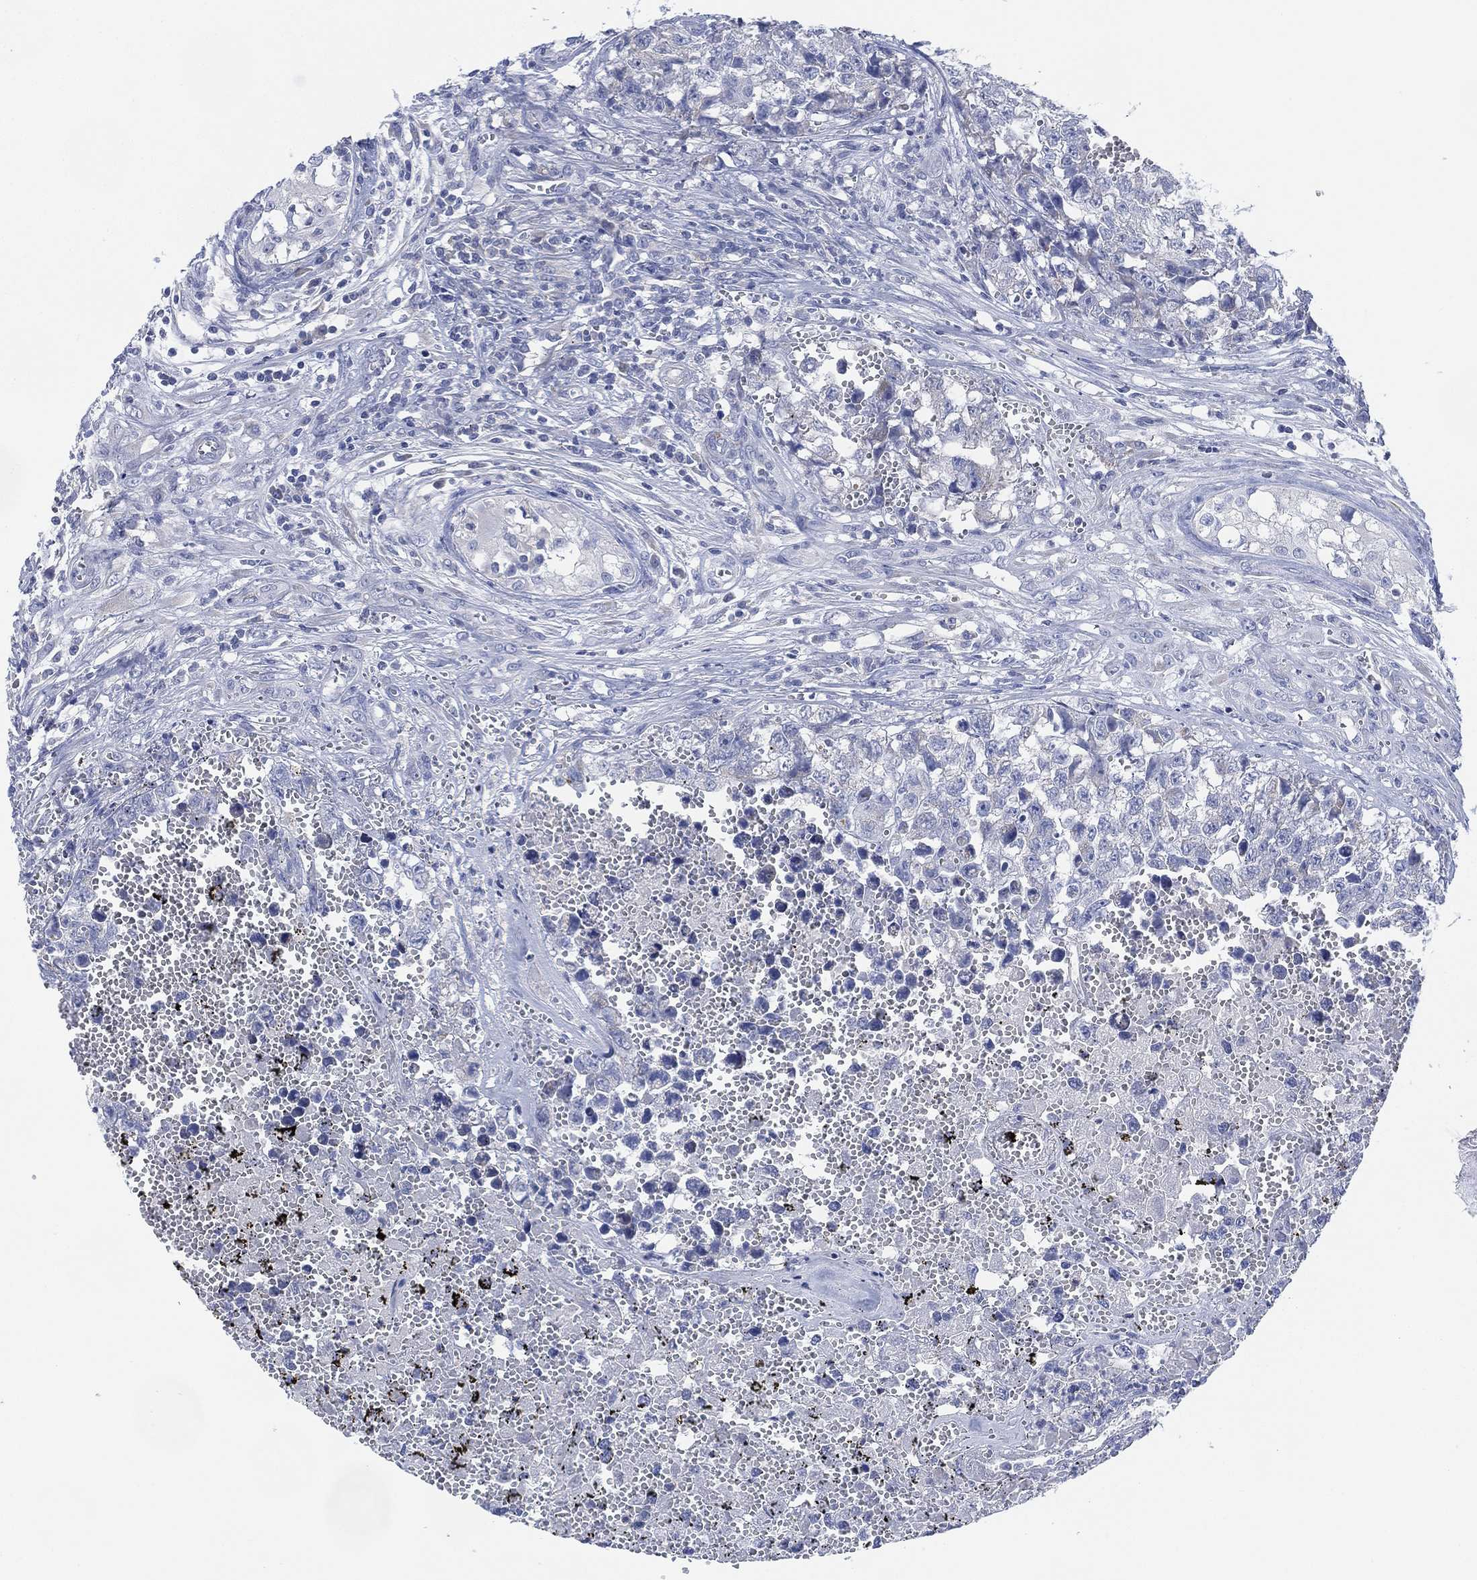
{"staining": {"intensity": "negative", "quantity": "none", "location": "none"}, "tissue": "testis cancer", "cell_type": "Tumor cells", "image_type": "cancer", "snomed": [{"axis": "morphology", "description": "Seminoma, NOS"}, {"axis": "morphology", "description": "Carcinoma, Embryonal, NOS"}, {"axis": "topography", "description": "Testis"}], "caption": "Seminoma (testis) was stained to show a protein in brown. There is no significant positivity in tumor cells.", "gene": "ADAD2", "patient": {"sex": "male", "age": 22}}